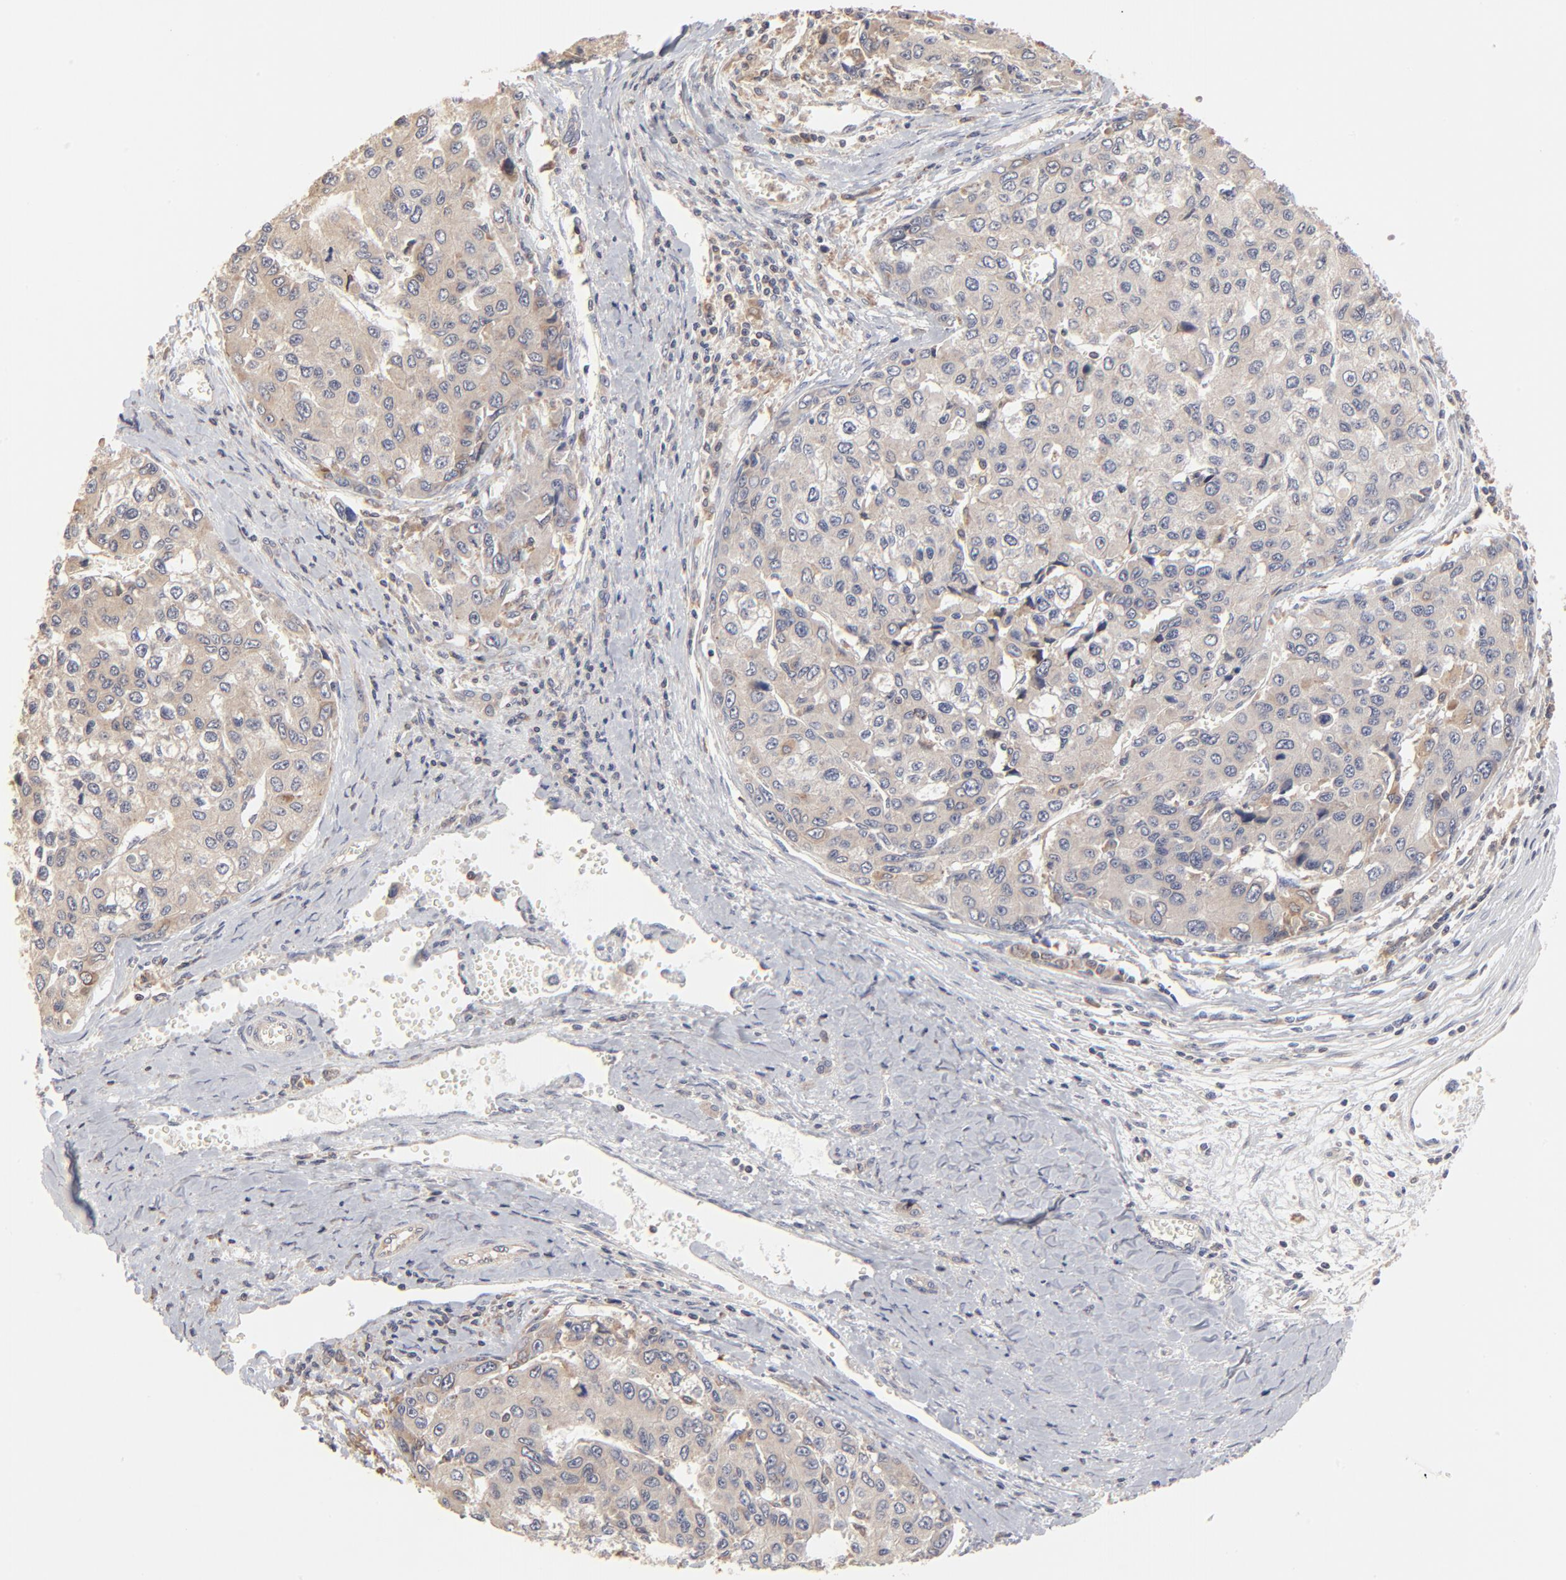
{"staining": {"intensity": "weak", "quantity": "<25%", "location": "cytoplasmic/membranous"}, "tissue": "liver cancer", "cell_type": "Tumor cells", "image_type": "cancer", "snomed": [{"axis": "morphology", "description": "Carcinoma, Hepatocellular, NOS"}, {"axis": "topography", "description": "Liver"}], "caption": "A high-resolution micrograph shows immunohistochemistry staining of liver cancer, which demonstrates no significant staining in tumor cells. (DAB (3,3'-diaminobenzidine) IHC visualized using brightfield microscopy, high magnification).", "gene": "RNF213", "patient": {"sex": "female", "age": 66}}